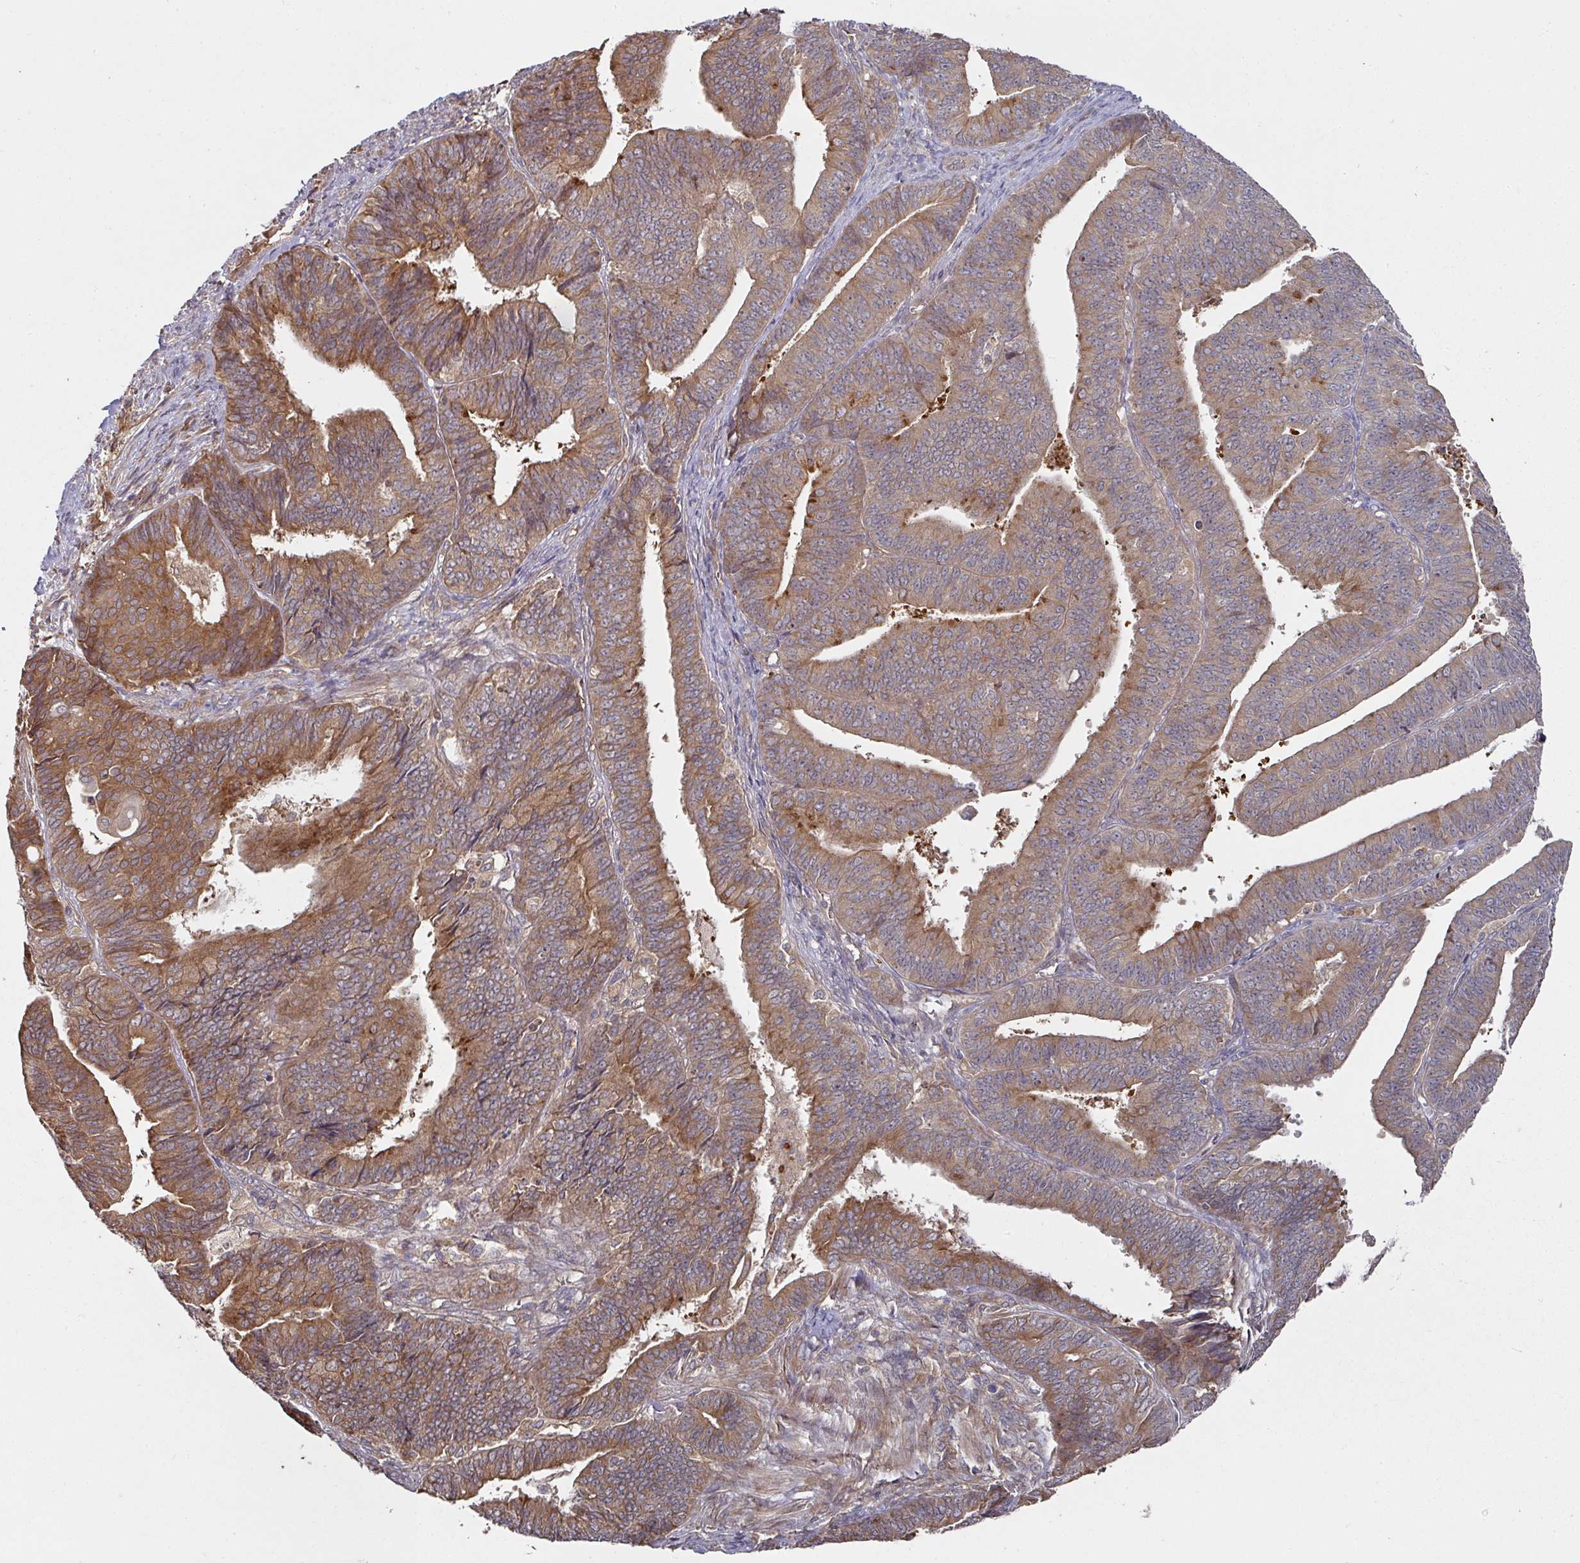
{"staining": {"intensity": "moderate", "quantity": ">75%", "location": "cytoplasmic/membranous"}, "tissue": "endometrial cancer", "cell_type": "Tumor cells", "image_type": "cancer", "snomed": [{"axis": "morphology", "description": "Adenocarcinoma, NOS"}, {"axis": "topography", "description": "Endometrium"}], "caption": "Endometrial cancer (adenocarcinoma) was stained to show a protein in brown. There is medium levels of moderate cytoplasmic/membranous expression in about >75% of tumor cells.", "gene": "CEP95", "patient": {"sex": "female", "age": 73}}